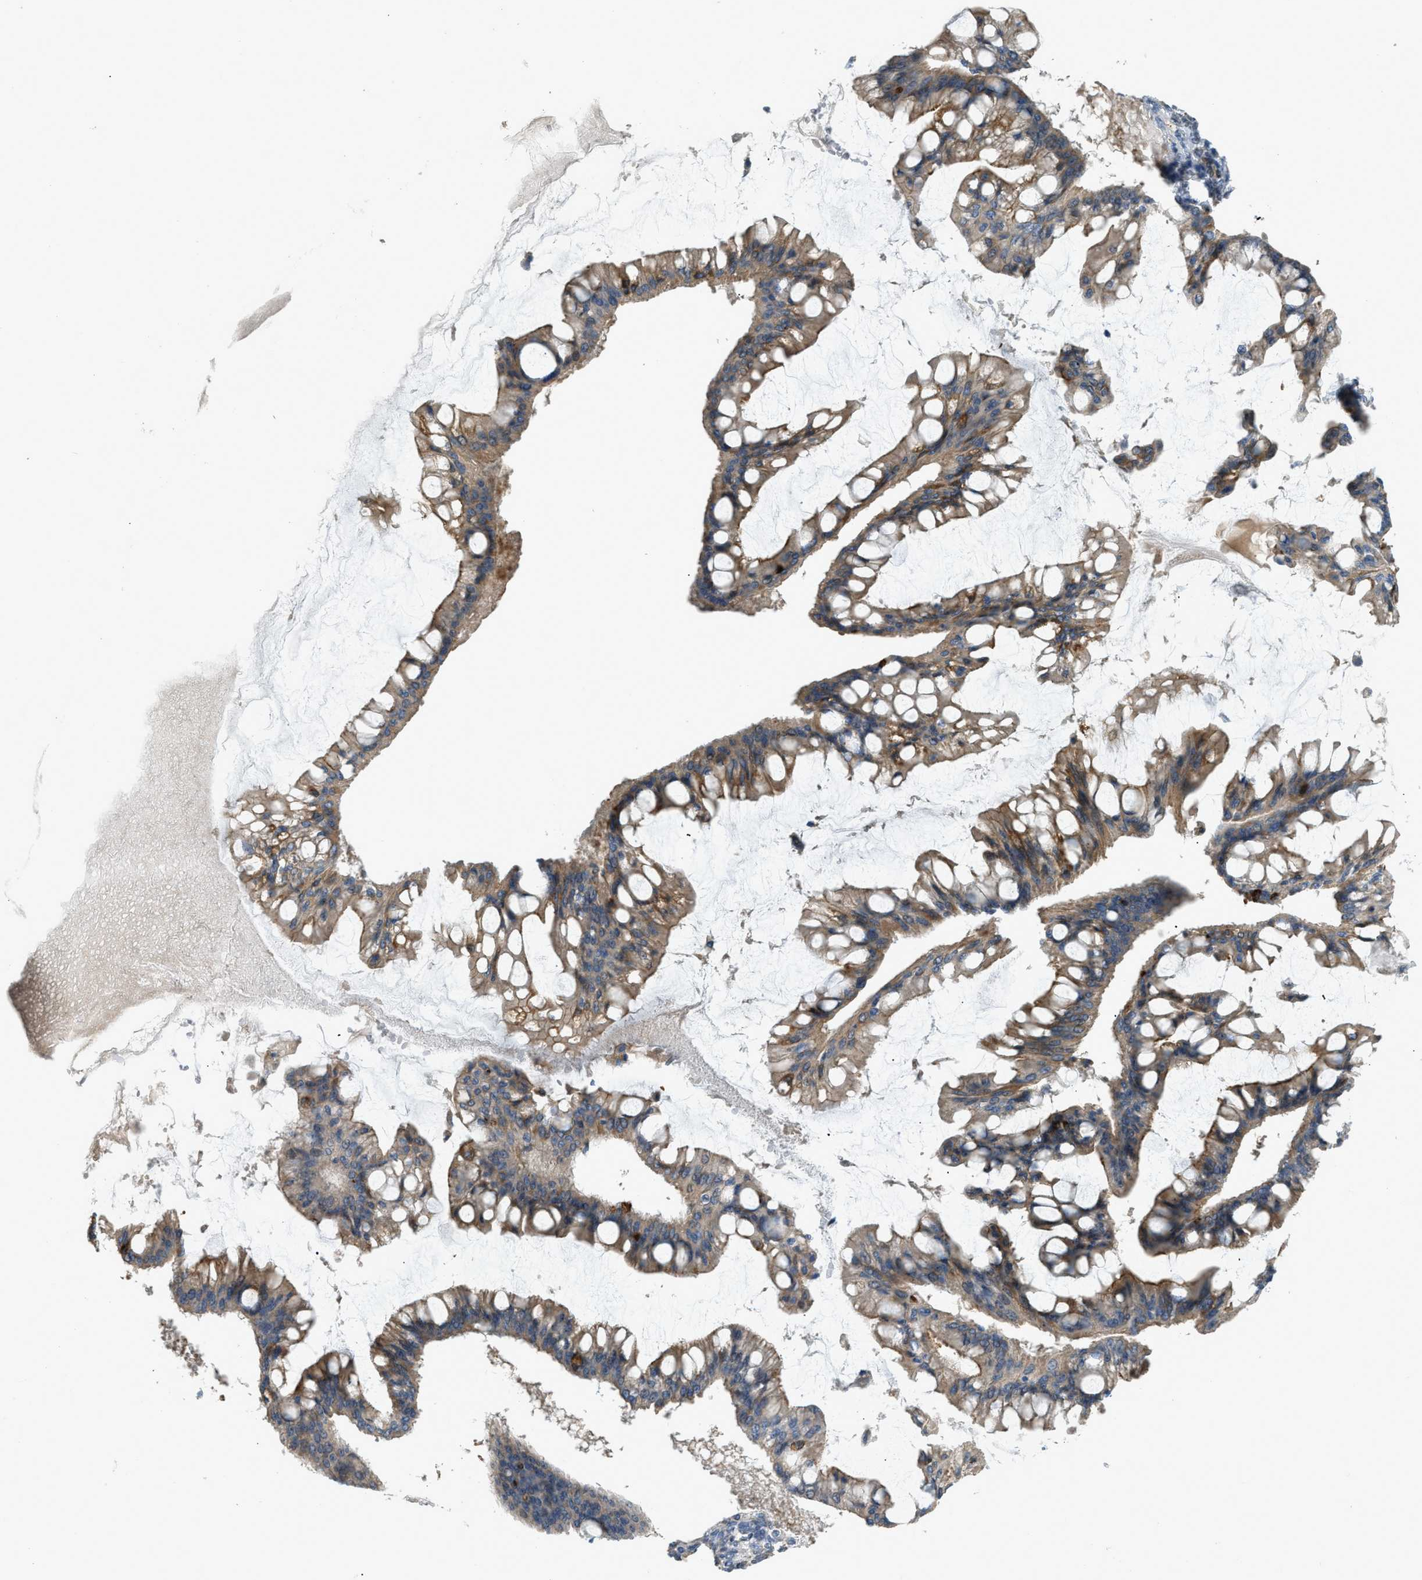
{"staining": {"intensity": "moderate", "quantity": ">75%", "location": "cytoplasmic/membranous"}, "tissue": "ovarian cancer", "cell_type": "Tumor cells", "image_type": "cancer", "snomed": [{"axis": "morphology", "description": "Cystadenocarcinoma, mucinous, NOS"}, {"axis": "topography", "description": "Ovary"}], "caption": "Protein expression analysis of human mucinous cystadenocarcinoma (ovarian) reveals moderate cytoplasmic/membranous expression in about >75% of tumor cells. Immunohistochemistry (ihc) stains the protein of interest in brown and the nuclei are stained blue.", "gene": "BTN3A2", "patient": {"sex": "female", "age": 73}}